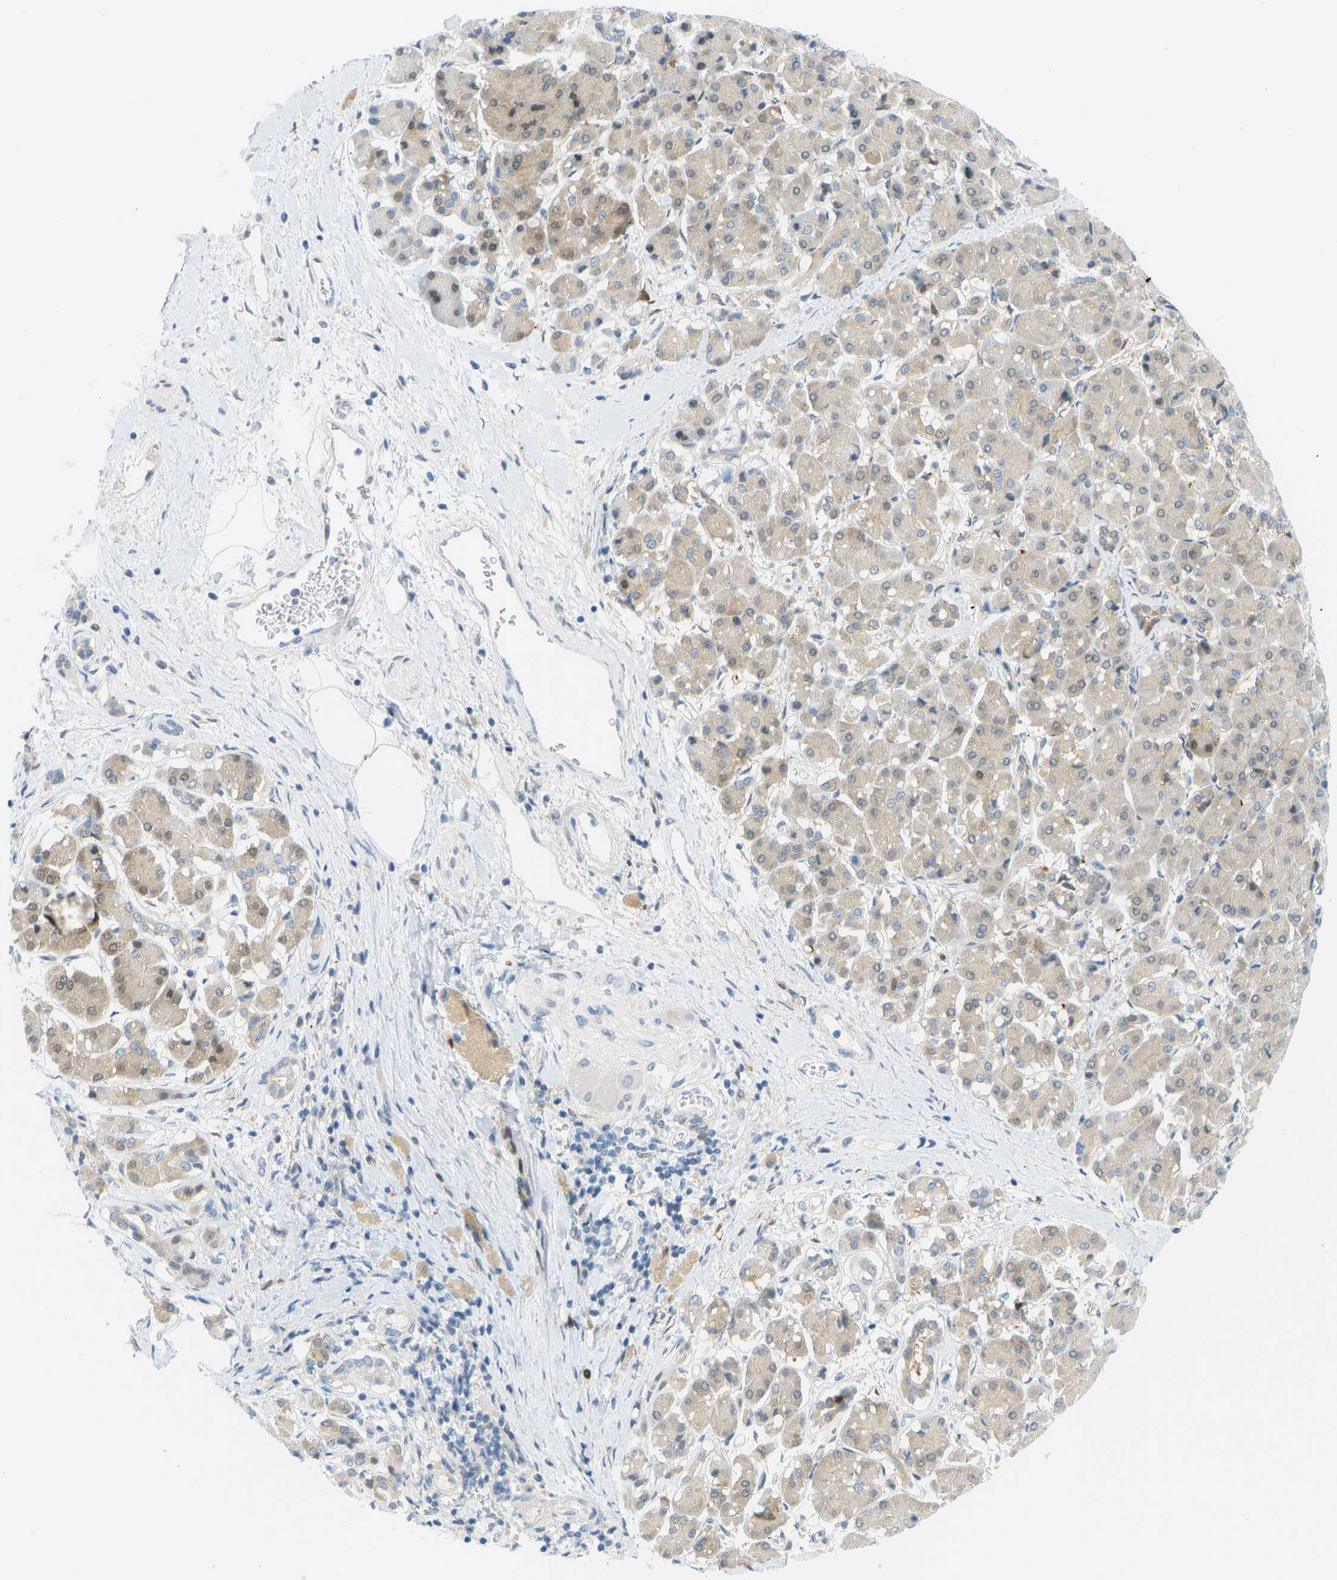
{"staining": {"intensity": "weak", "quantity": "<25%", "location": "cytoplasmic/membranous"}, "tissue": "pancreatic cancer", "cell_type": "Tumor cells", "image_type": "cancer", "snomed": [{"axis": "morphology", "description": "Adenocarcinoma, NOS"}, {"axis": "topography", "description": "Pancreas"}], "caption": "This is a micrograph of immunohistochemistry (IHC) staining of pancreatic adenocarcinoma, which shows no staining in tumor cells. The staining is performed using DAB brown chromogen with nuclei counter-stained in using hematoxylin.", "gene": "CUL9", "patient": {"sex": "male", "age": 55}}